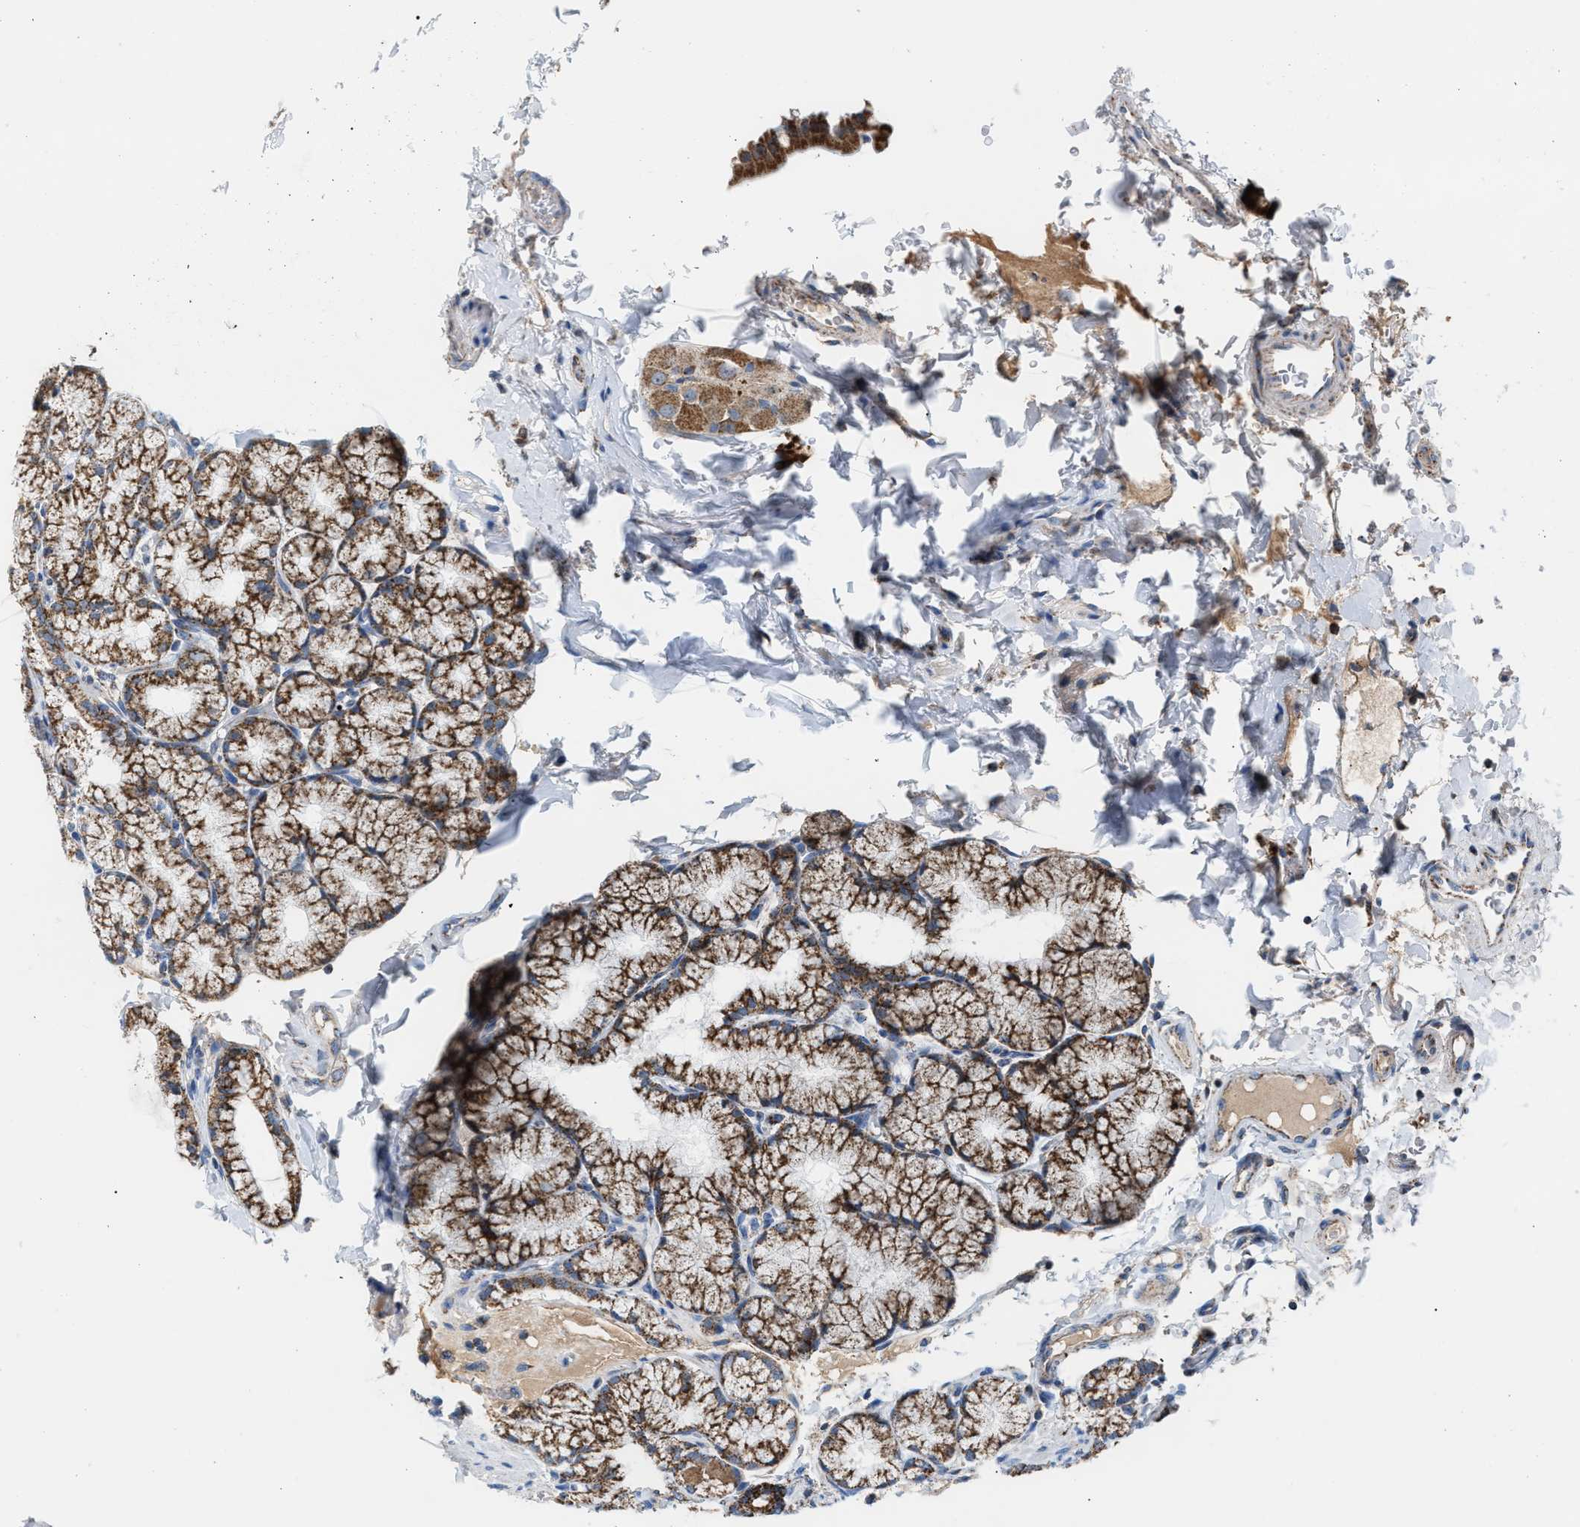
{"staining": {"intensity": "strong", "quantity": ">75%", "location": "cytoplasmic/membranous"}, "tissue": "duodenum", "cell_type": "Glandular cells", "image_type": "normal", "snomed": [{"axis": "morphology", "description": "Normal tissue, NOS"}, {"axis": "topography", "description": "Duodenum"}], "caption": "A high amount of strong cytoplasmic/membranous expression is present in about >75% of glandular cells in unremarkable duodenum.", "gene": "PMPCA", "patient": {"sex": "male", "age": 50}}